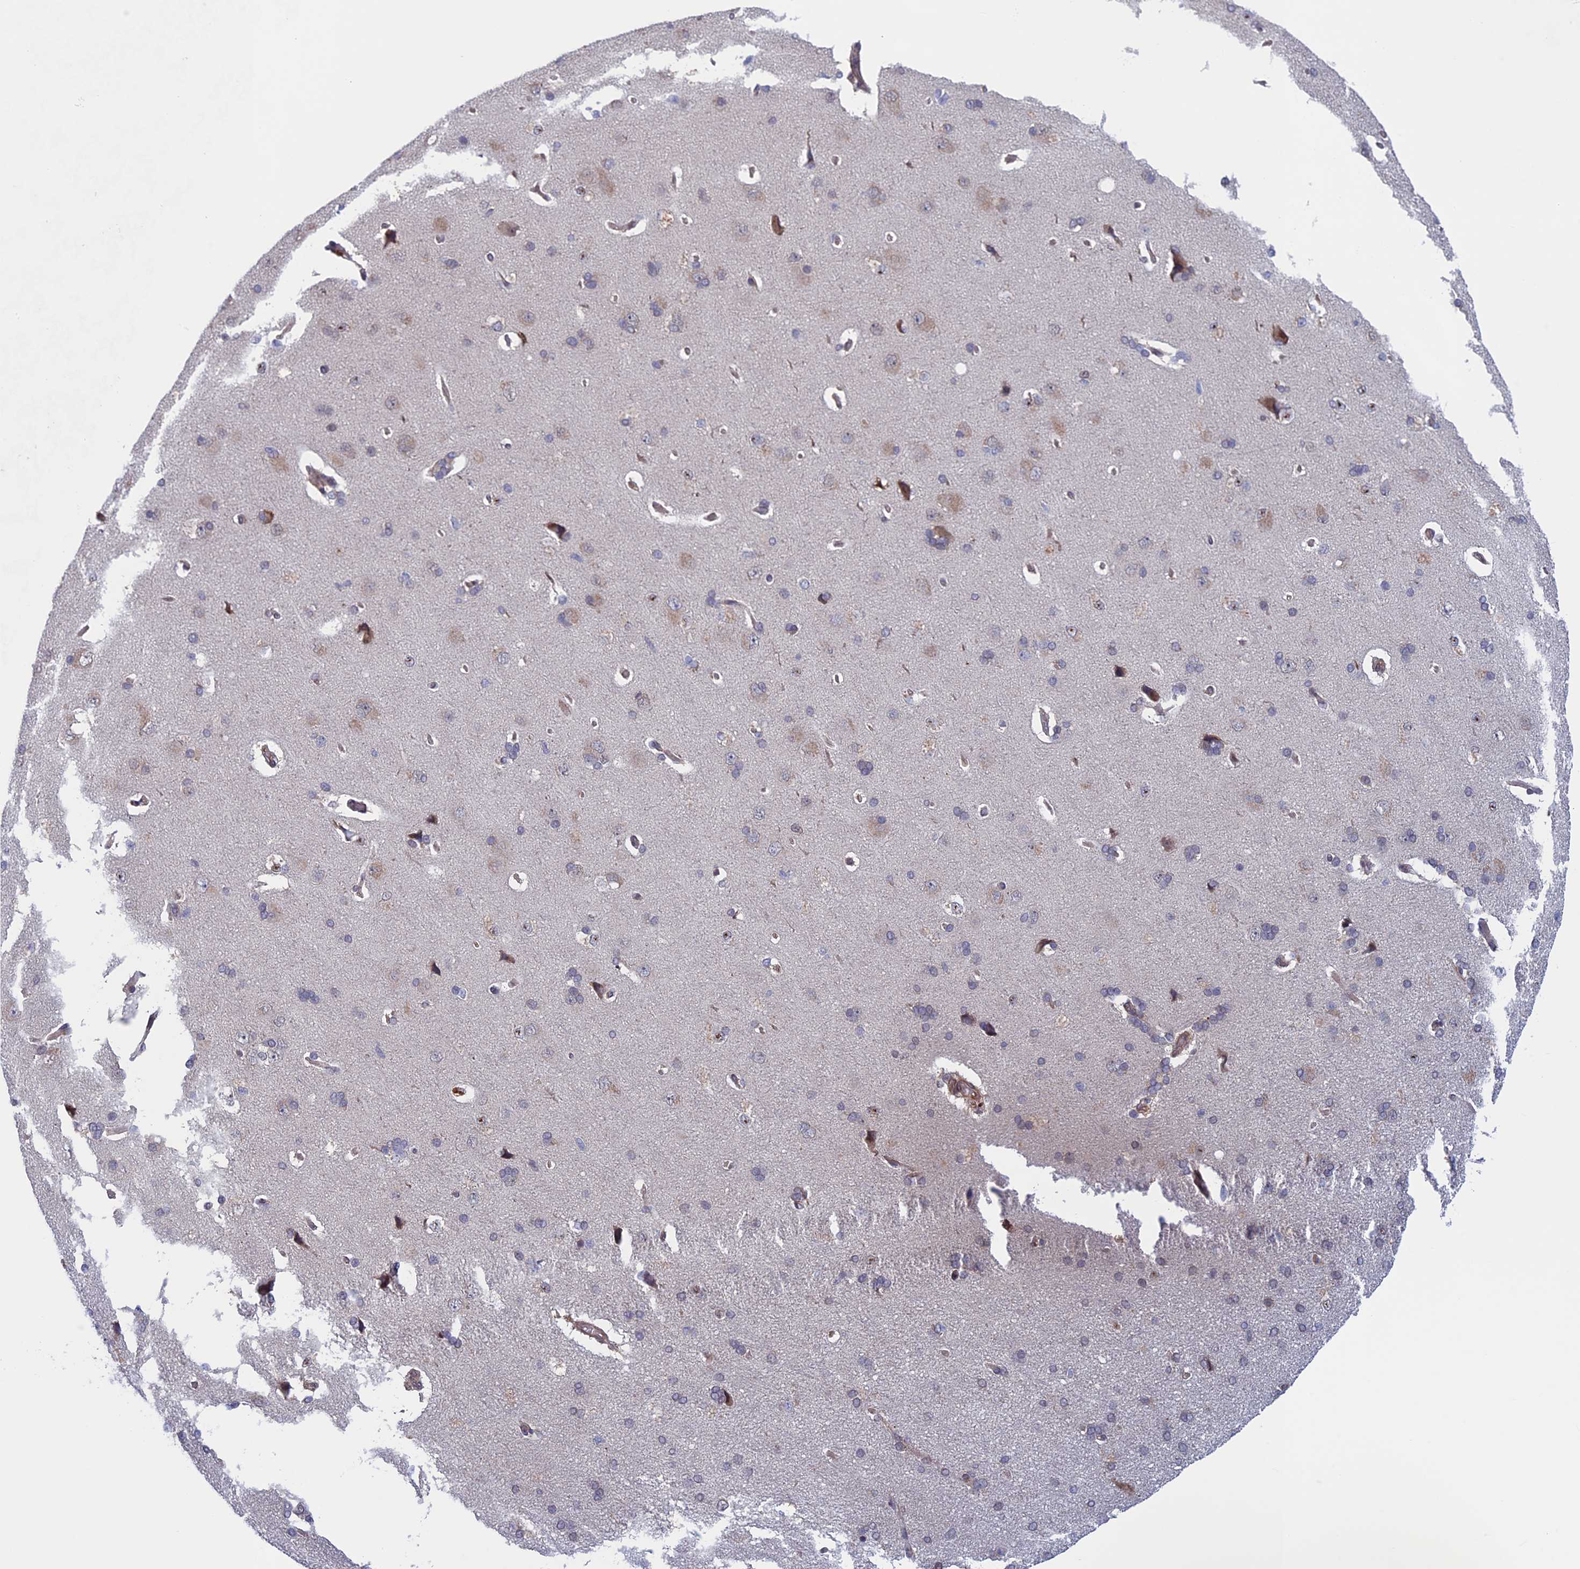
{"staining": {"intensity": "weak", "quantity": ">75%", "location": "cytoplasmic/membranous"}, "tissue": "cerebral cortex", "cell_type": "Endothelial cells", "image_type": "normal", "snomed": [{"axis": "morphology", "description": "Normal tissue, NOS"}, {"axis": "topography", "description": "Cerebral cortex"}], "caption": "This is an image of immunohistochemistry staining of normal cerebral cortex, which shows weak positivity in the cytoplasmic/membranous of endothelial cells.", "gene": "FADS1", "patient": {"sex": "male", "age": 62}}